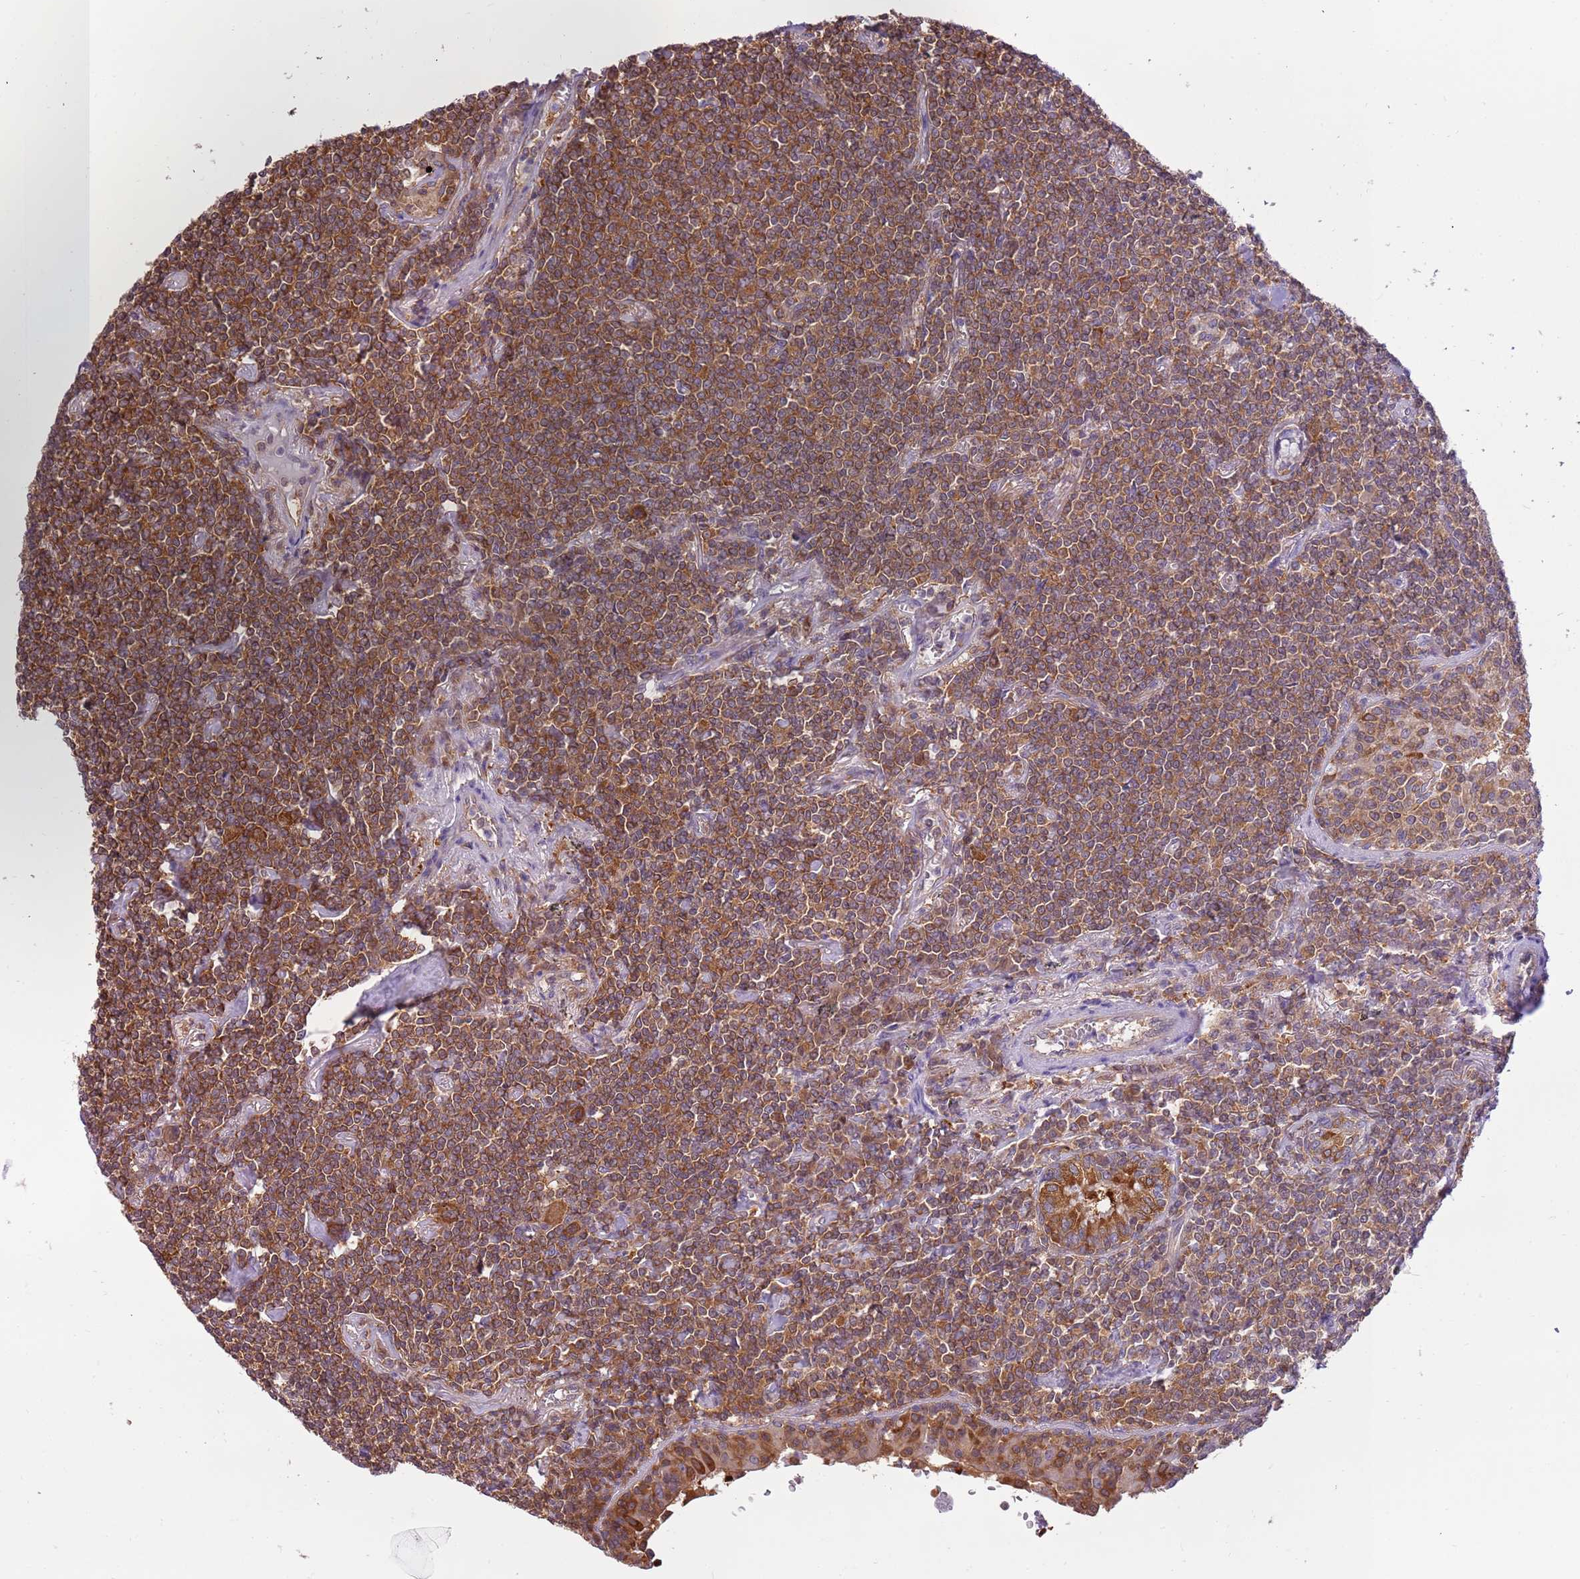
{"staining": {"intensity": "moderate", "quantity": ">75%", "location": "cytoplasmic/membranous"}, "tissue": "lymphoma", "cell_type": "Tumor cells", "image_type": "cancer", "snomed": [{"axis": "morphology", "description": "Malignant lymphoma, non-Hodgkin's type, Low grade"}, {"axis": "topography", "description": "Lung"}], "caption": "Tumor cells display medium levels of moderate cytoplasmic/membranous expression in approximately >75% of cells in lymphoma. The protein is shown in brown color, while the nuclei are stained blue.", "gene": "STIP1", "patient": {"sex": "female", "age": 71}}